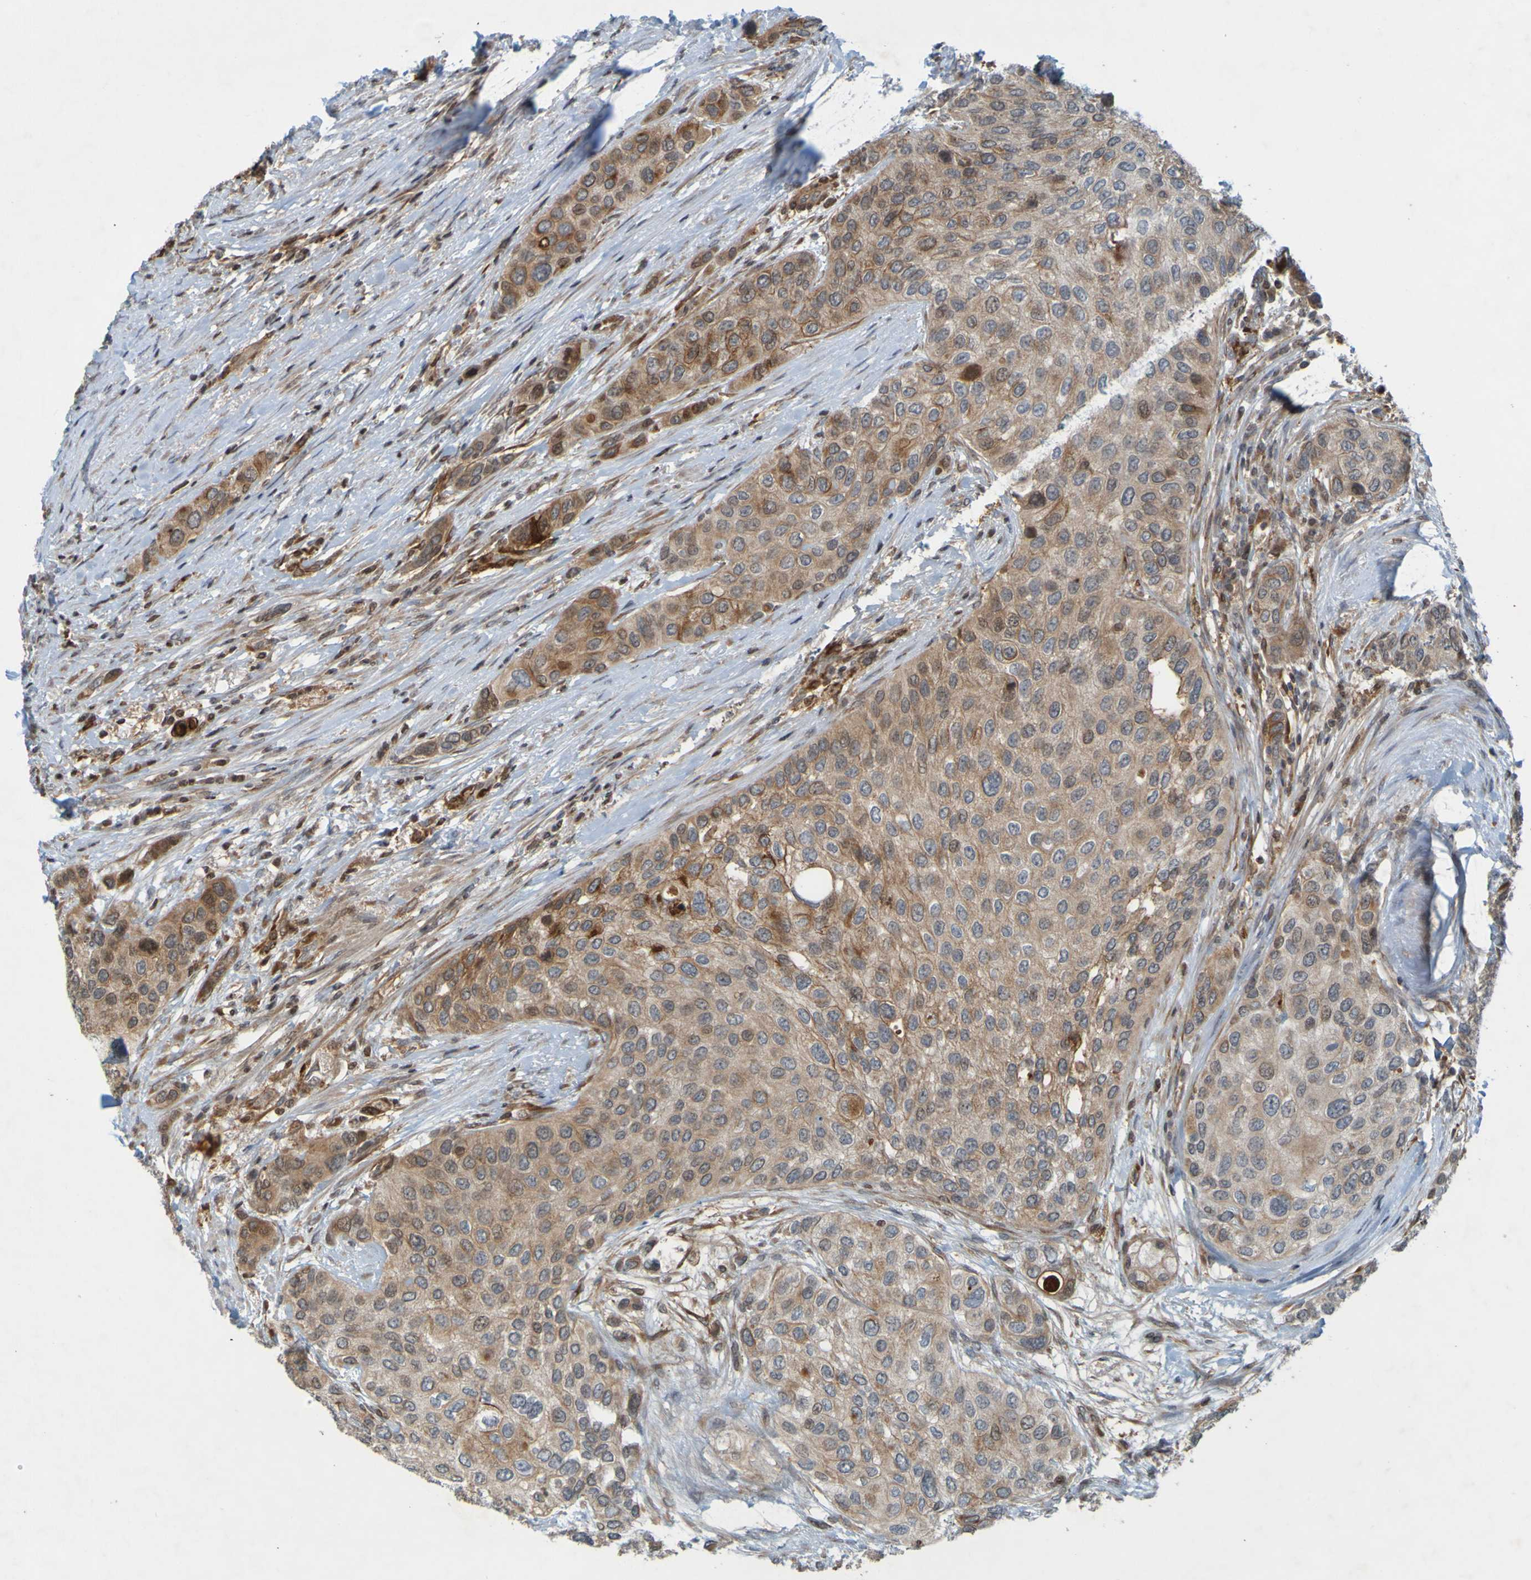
{"staining": {"intensity": "moderate", "quantity": ">75%", "location": "cytoplasmic/membranous"}, "tissue": "urothelial cancer", "cell_type": "Tumor cells", "image_type": "cancer", "snomed": [{"axis": "morphology", "description": "Urothelial carcinoma, High grade"}, {"axis": "topography", "description": "Urinary bladder"}], "caption": "Immunohistochemistry of human urothelial carcinoma (high-grade) displays medium levels of moderate cytoplasmic/membranous expression in about >75% of tumor cells.", "gene": "GUCY1A1", "patient": {"sex": "female", "age": 56}}